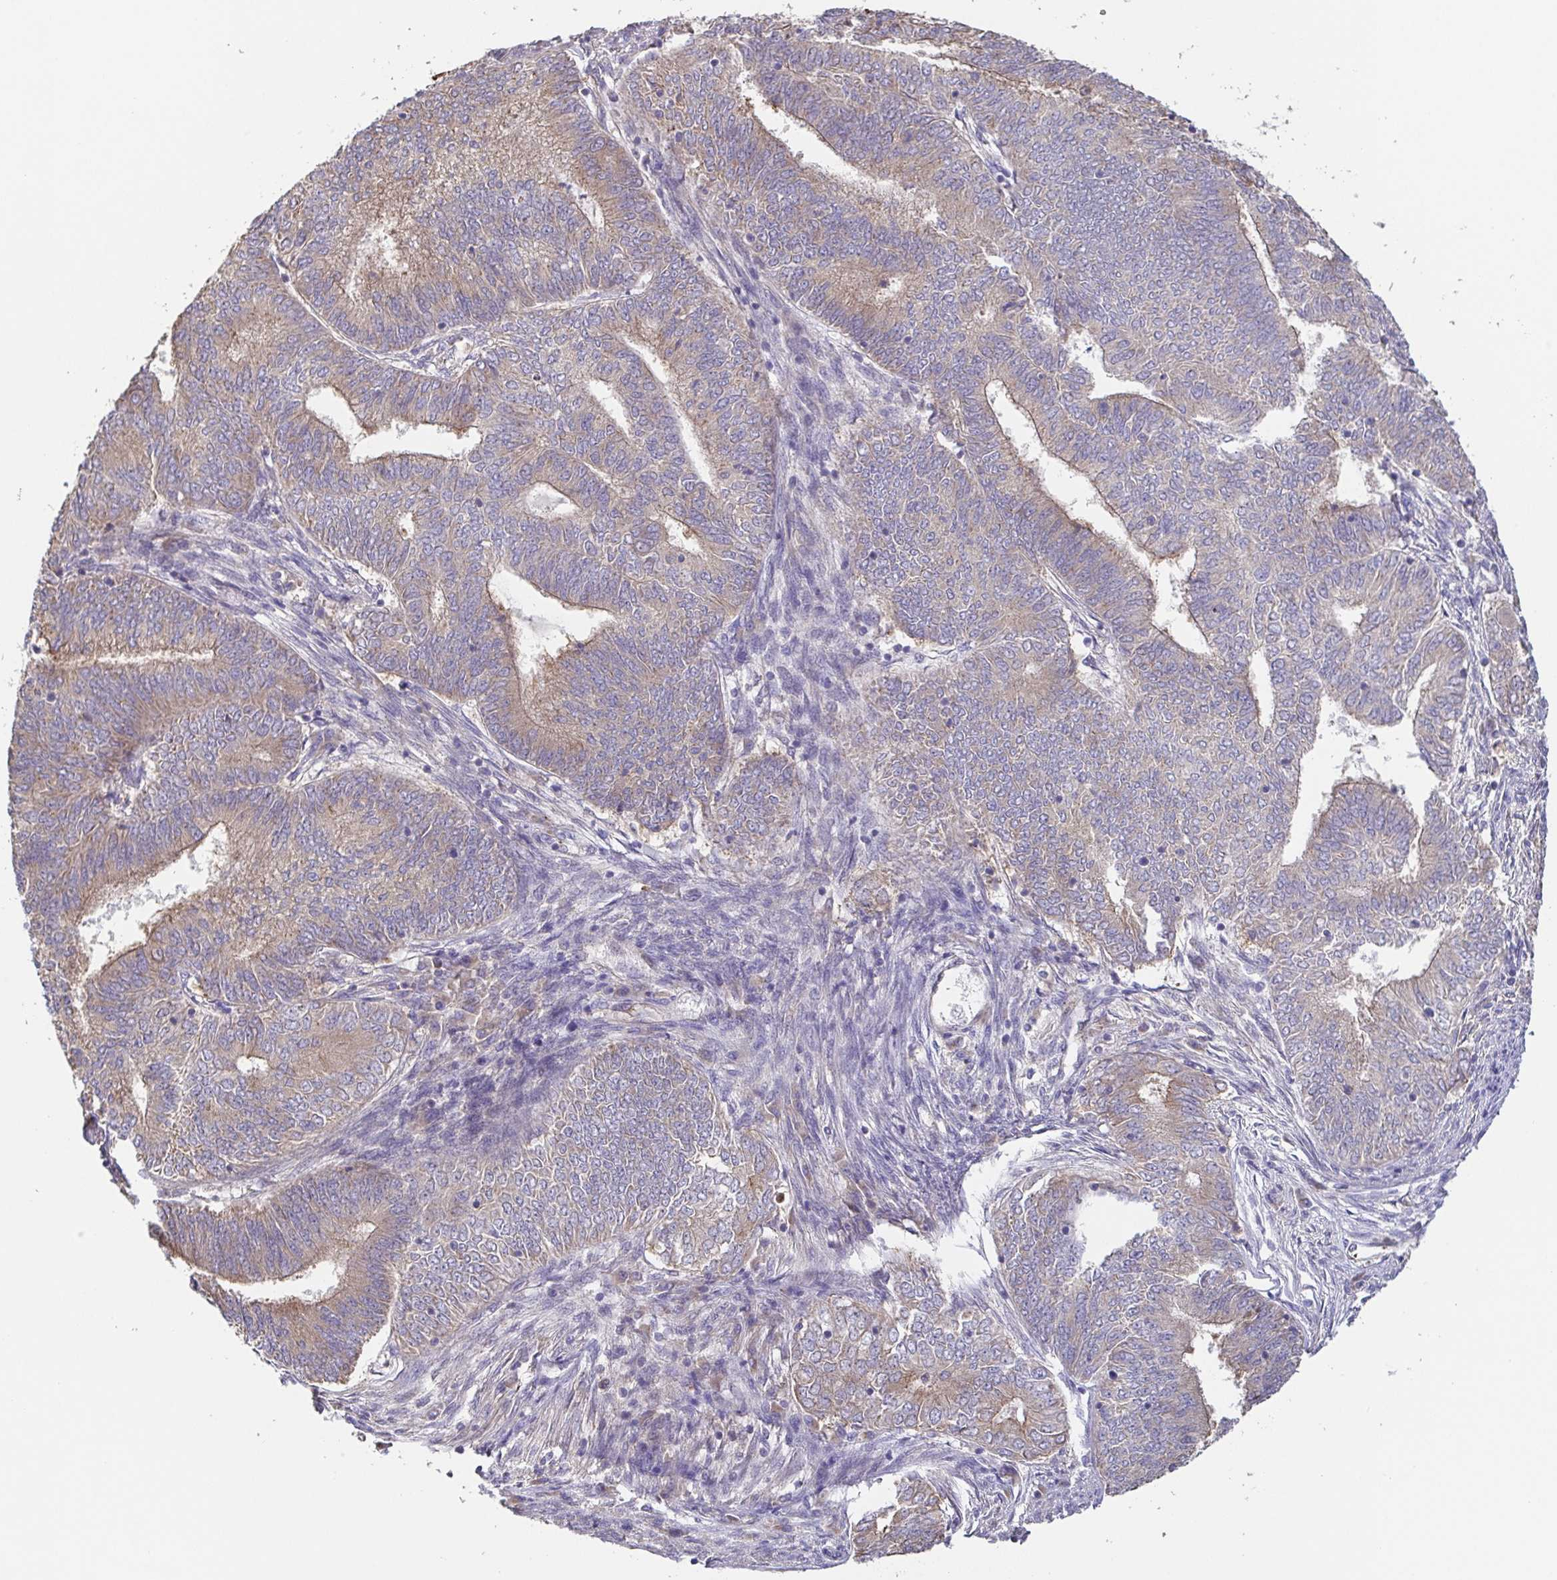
{"staining": {"intensity": "weak", "quantity": ">75%", "location": "cytoplasmic/membranous"}, "tissue": "endometrial cancer", "cell_type": "Tumor cells", "image_type": "cancer", "snomed": [{"axis": "morphology", "description": "Adenocarcinoma, NOS"}, {"axis": "topography", "description": "Endometrium"}], "caption": "Brown immunohistochemical staining in endometrial cancer demonstrates weak cytoplasmic/membranous expression in approximately >75% of tumor cells.", "gene": "EIF3D", "patient": {"sex": "female", "age": 62}}